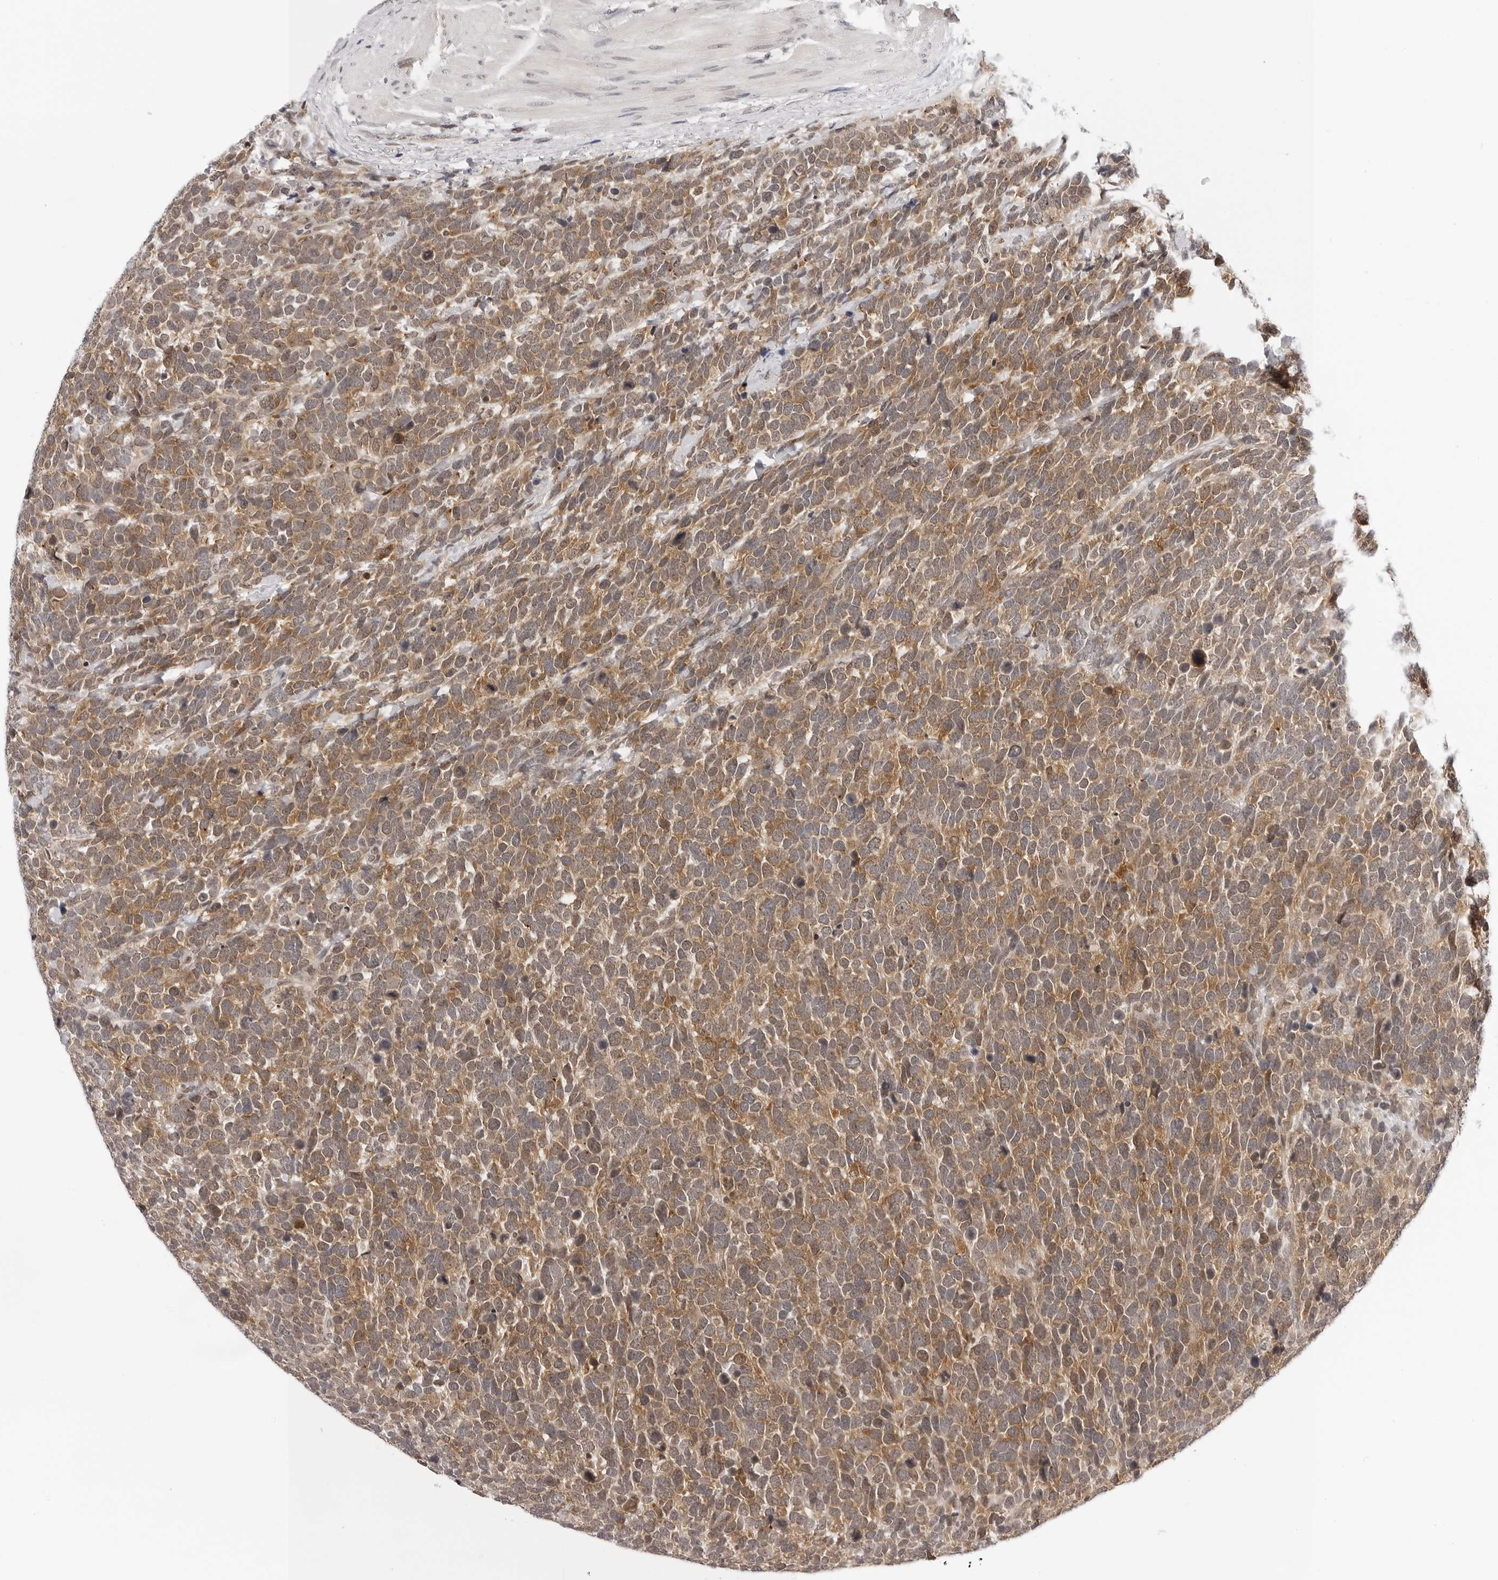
{"staining": {"intensity": "moderate", "quantity": ">75%", "location": "cytoplasmic/membranous"}, "tissue": "urothelial cancer", "cell_type": "Tumor cells", "image_type": "cancer", "snomed": [{"axis": "morphology", "description": "Urothelial carcinoma, High grade"}, {"axis": "topography", "description": "Urinary bladder"}], "caption": "Moderate cytoplasmic/membranous expression is identified in approximately >75% of tumor cells in high-grade urothelial carcinoma.", "gene": "WDR77", "patient": {"sex": "female", "age": 82}}